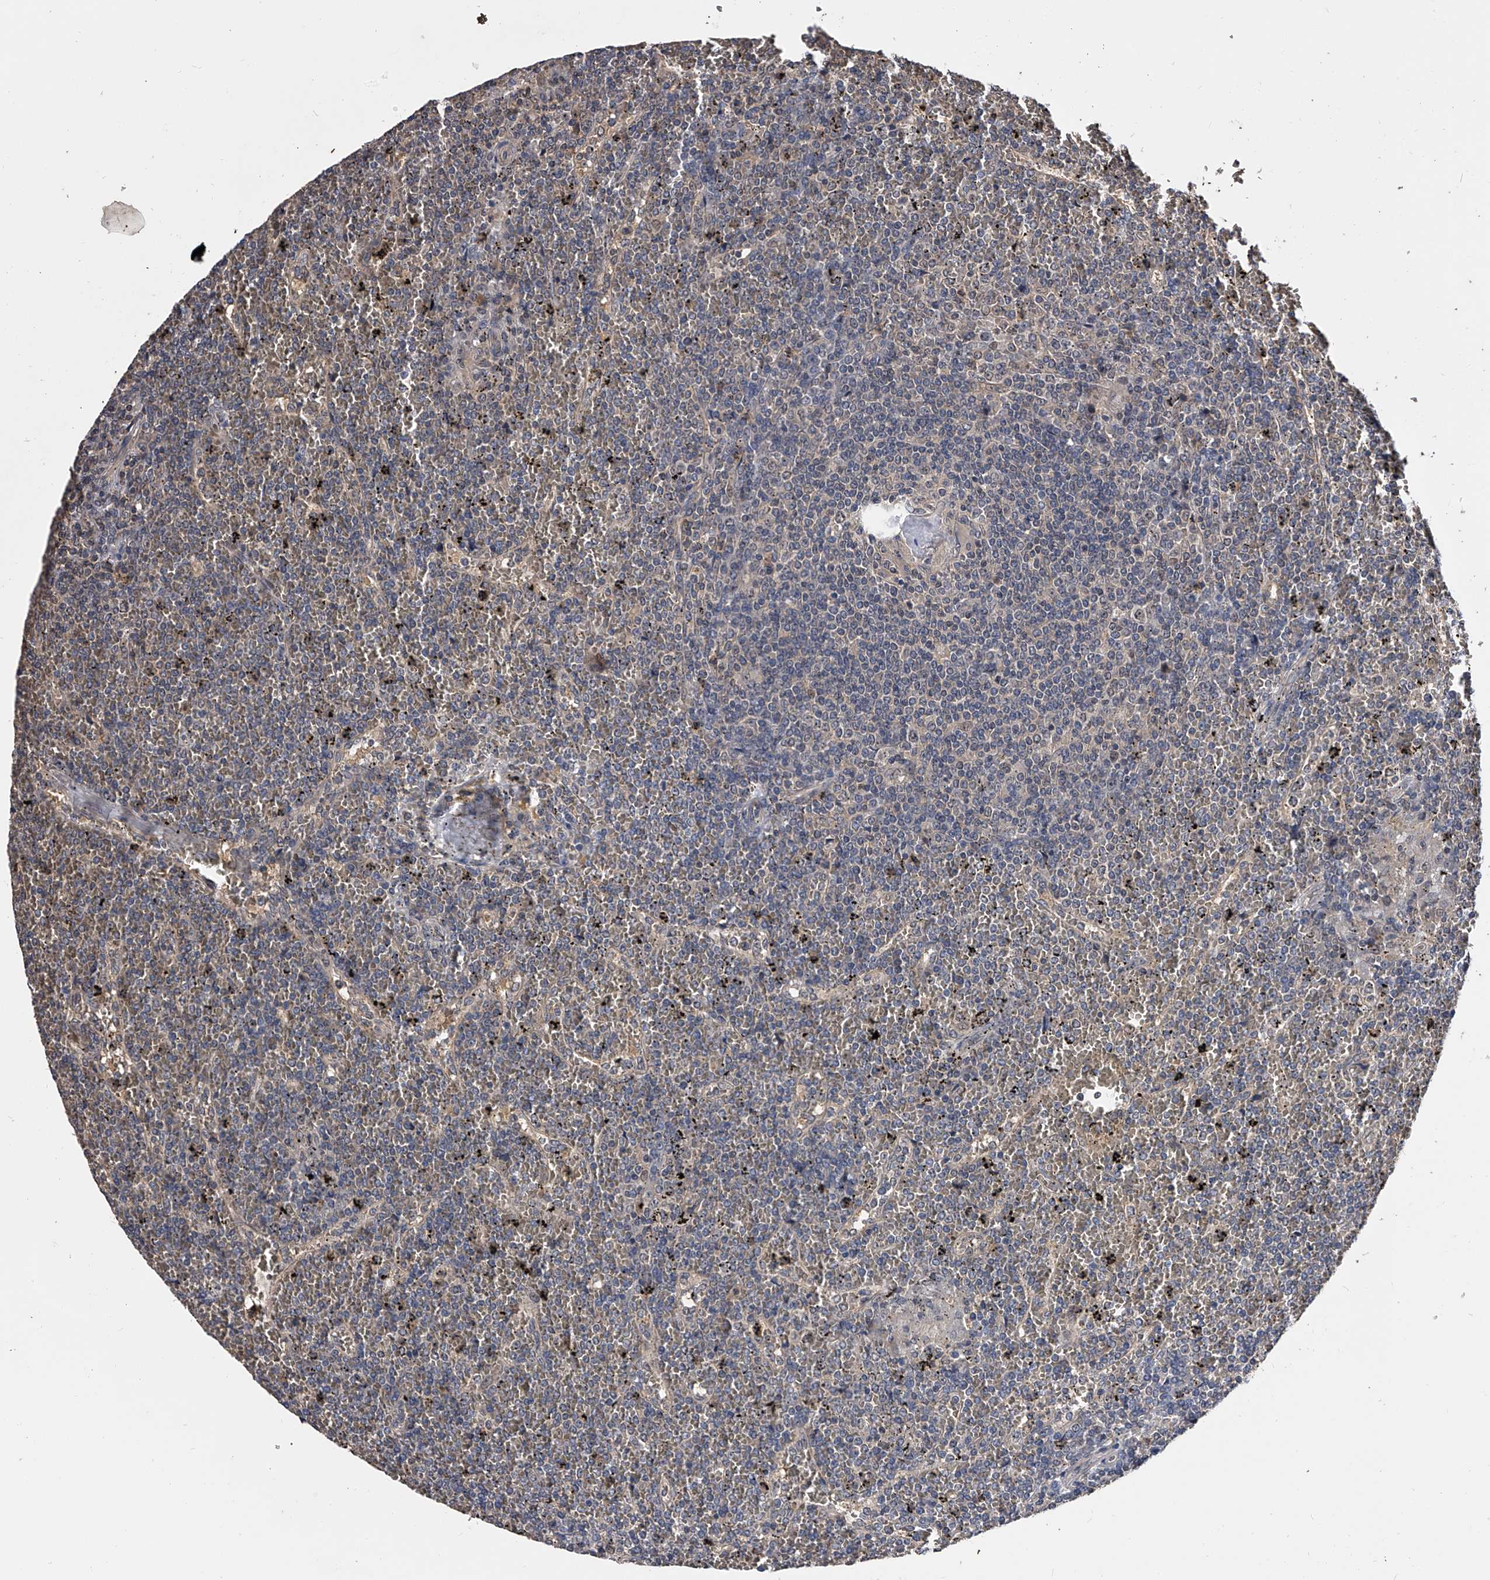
{"staining": {"intensity": "negative", "quantity": "none", "location": "none"}, "tissue": "lymphoma", "cell_type": "Tumor cells", "image_type": "cancer", "snomed": [{"axis": "morphology", "description": "Malignant lymphoma, non-Hodgkin's type, Low grade"}, {"axis": "topography", "description": "Spleen"}], "caption": "Immunohistochemical staining of human low-grade malignant lymphoma, non-Hodgkin's type reveals no significant staining in tumor cells. (Stains: DAB immunohistochemistry (IHC) with hematoxylin counter stain, Microscopy: brightfield microscopy at high magnification).", "gene": "EFCAB7", "patient": {"sex": "female", "age": 19}}